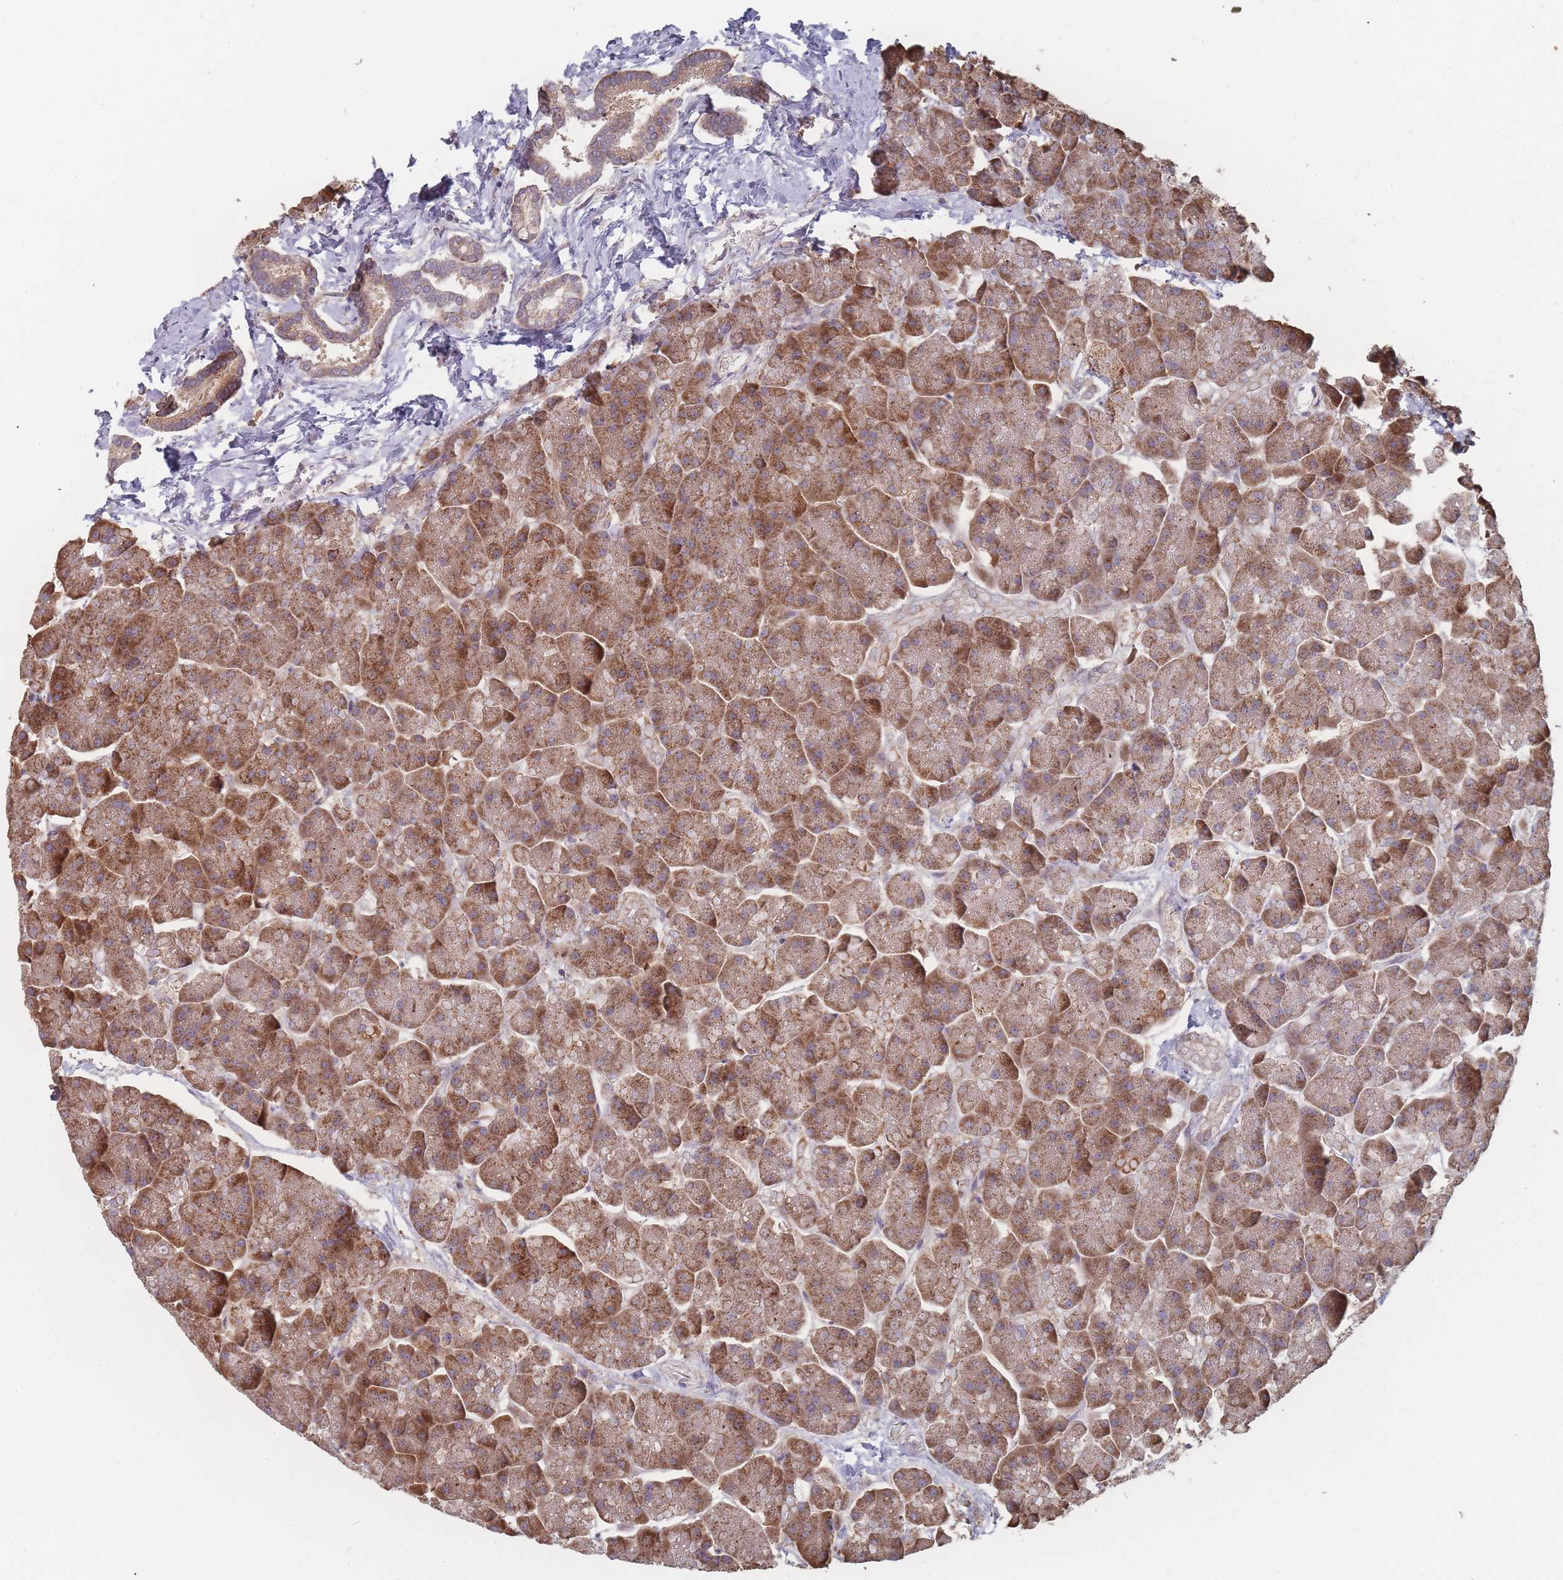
{"staining": {"intensity": "strong", "quantity": ">75%", "location": "cytoplasmic/membranous"}, "tissue": "pancreas", "cell_type": "Exocrine glandular cells", "image_type": "normal", "snomed": [{"axis": "morphology", "description": "Normal tissue, NOS"}, {"axis": "topography", "description": "Pancreas"}, {"axis": "topography", "description": "Peripheral nerve tissue"}], "caption": "Human pancreas stained for a protein (brown) exhibits strong cytoplasmic/membranous positive expression in approximately >75% of exocrine glandular cells.", "gene": "PSMB3", "patient": {"sex": "male", "age": 54}}